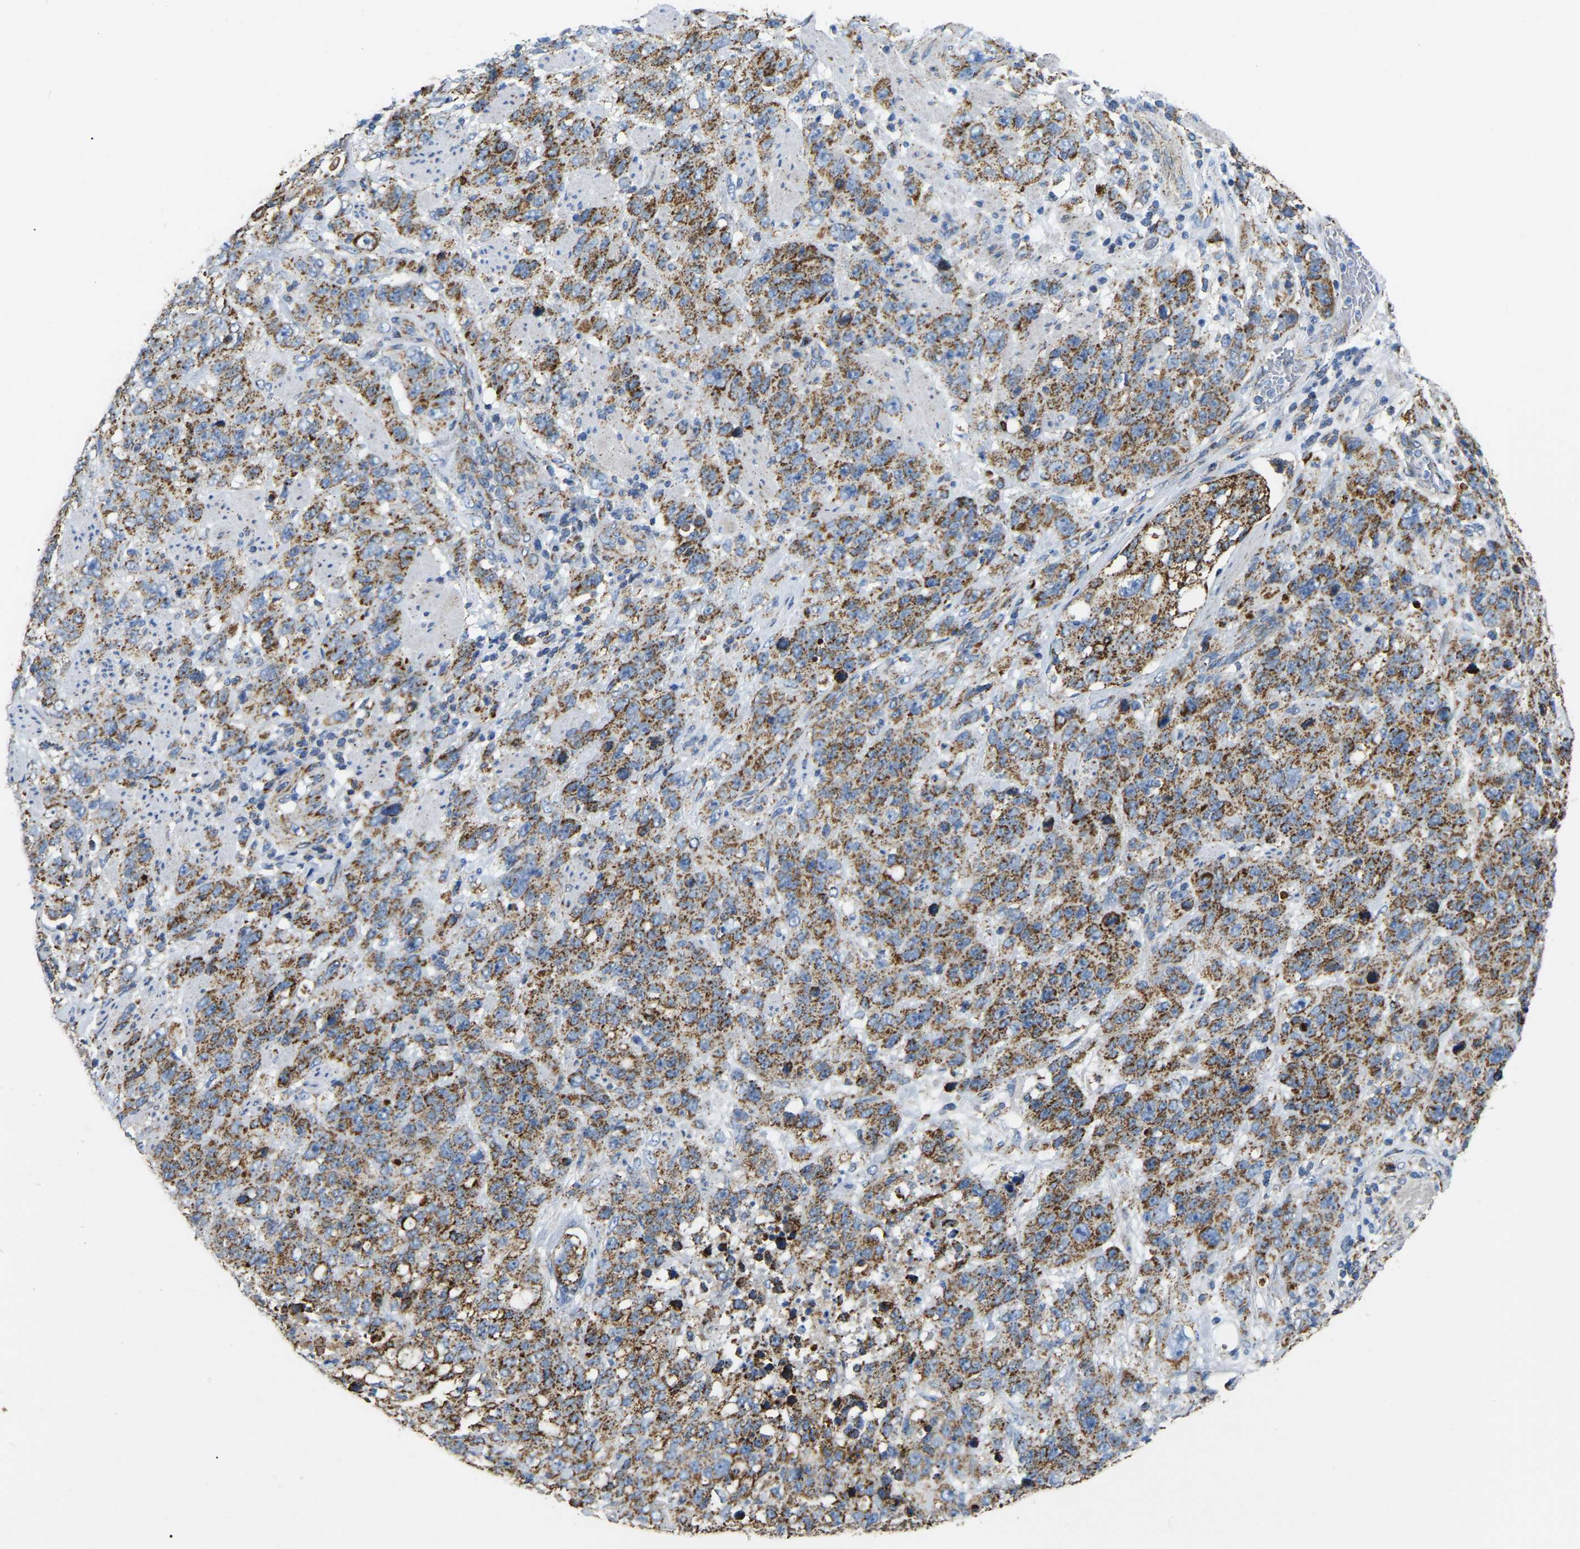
{"staining": {"intensity": "moderate", "quantity": ">75%", "location": "cytoplasmic/membranous"}, "tissue": "stomach cancer", "cell_type": "Tumor cells", "image_type": "cancer", "snomed": [{"axis": "morphology", "description": "Adenocarcinoma, NOS"}, {"axis": "topography", "description": "Stomach"}], "caption": "Immunohistochemistry of stomach cancer (adenocarcinoma) shows medium levels of moderate cytoplasmic/membranous staining in about >75% of tumor cells. (DAB = brown stain, brightfield microscopy at high magnification).", "gene": "HIBADH", "patient": {"sex": "male", "age": 48}}